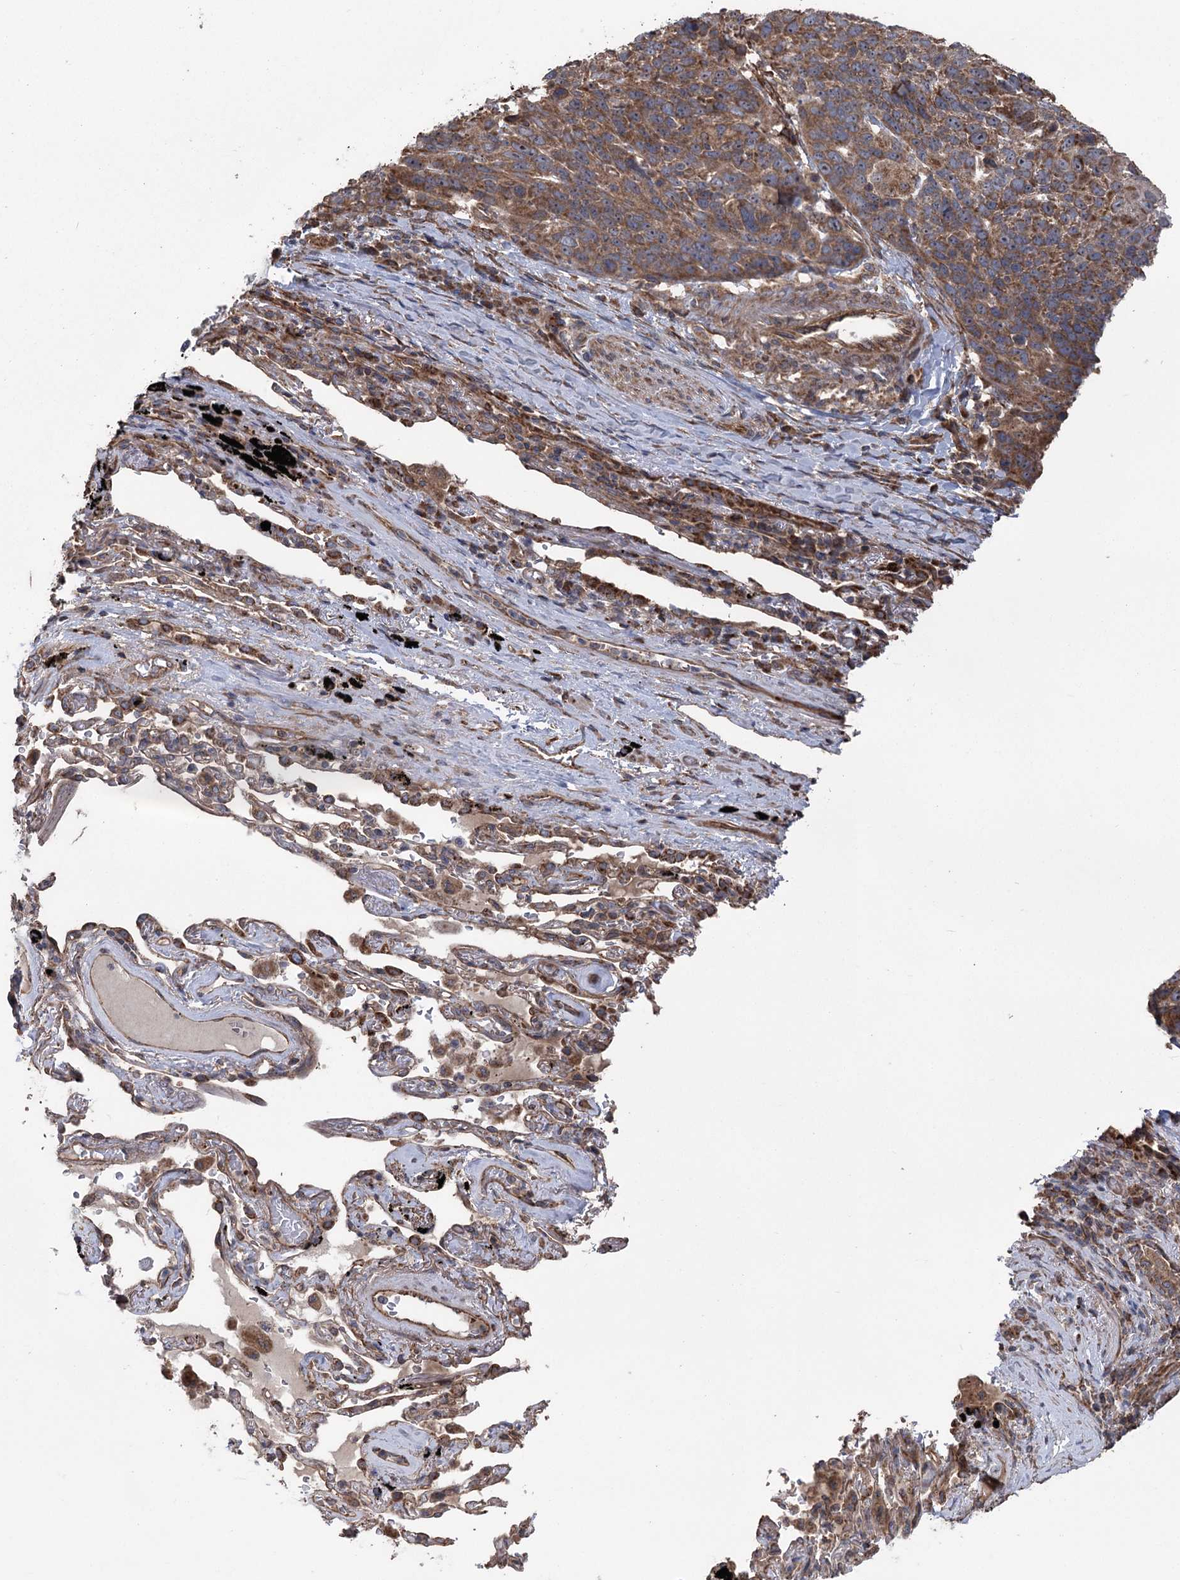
{"staining": {"intensity": "moderate", "quantity": ">75%", "location": "cytoplasmic/membranous"}, "tissue": "lung cancer", "cell_type": "Tumor cells", "image_type": "cancer", "snomed": [{"axis": "morphology", "description": "Squamous cell carcinoma, NOS"}, {"axis": "topography", "description": "Lung"}], "caption": "A brown stain highlights moderate cytoplasmic/membranous staining of a protein in squamous cell carcinoma (lung) tumor cells.", "gene": "RWDD4", "patient": {"sex": "male", "age": 66}}